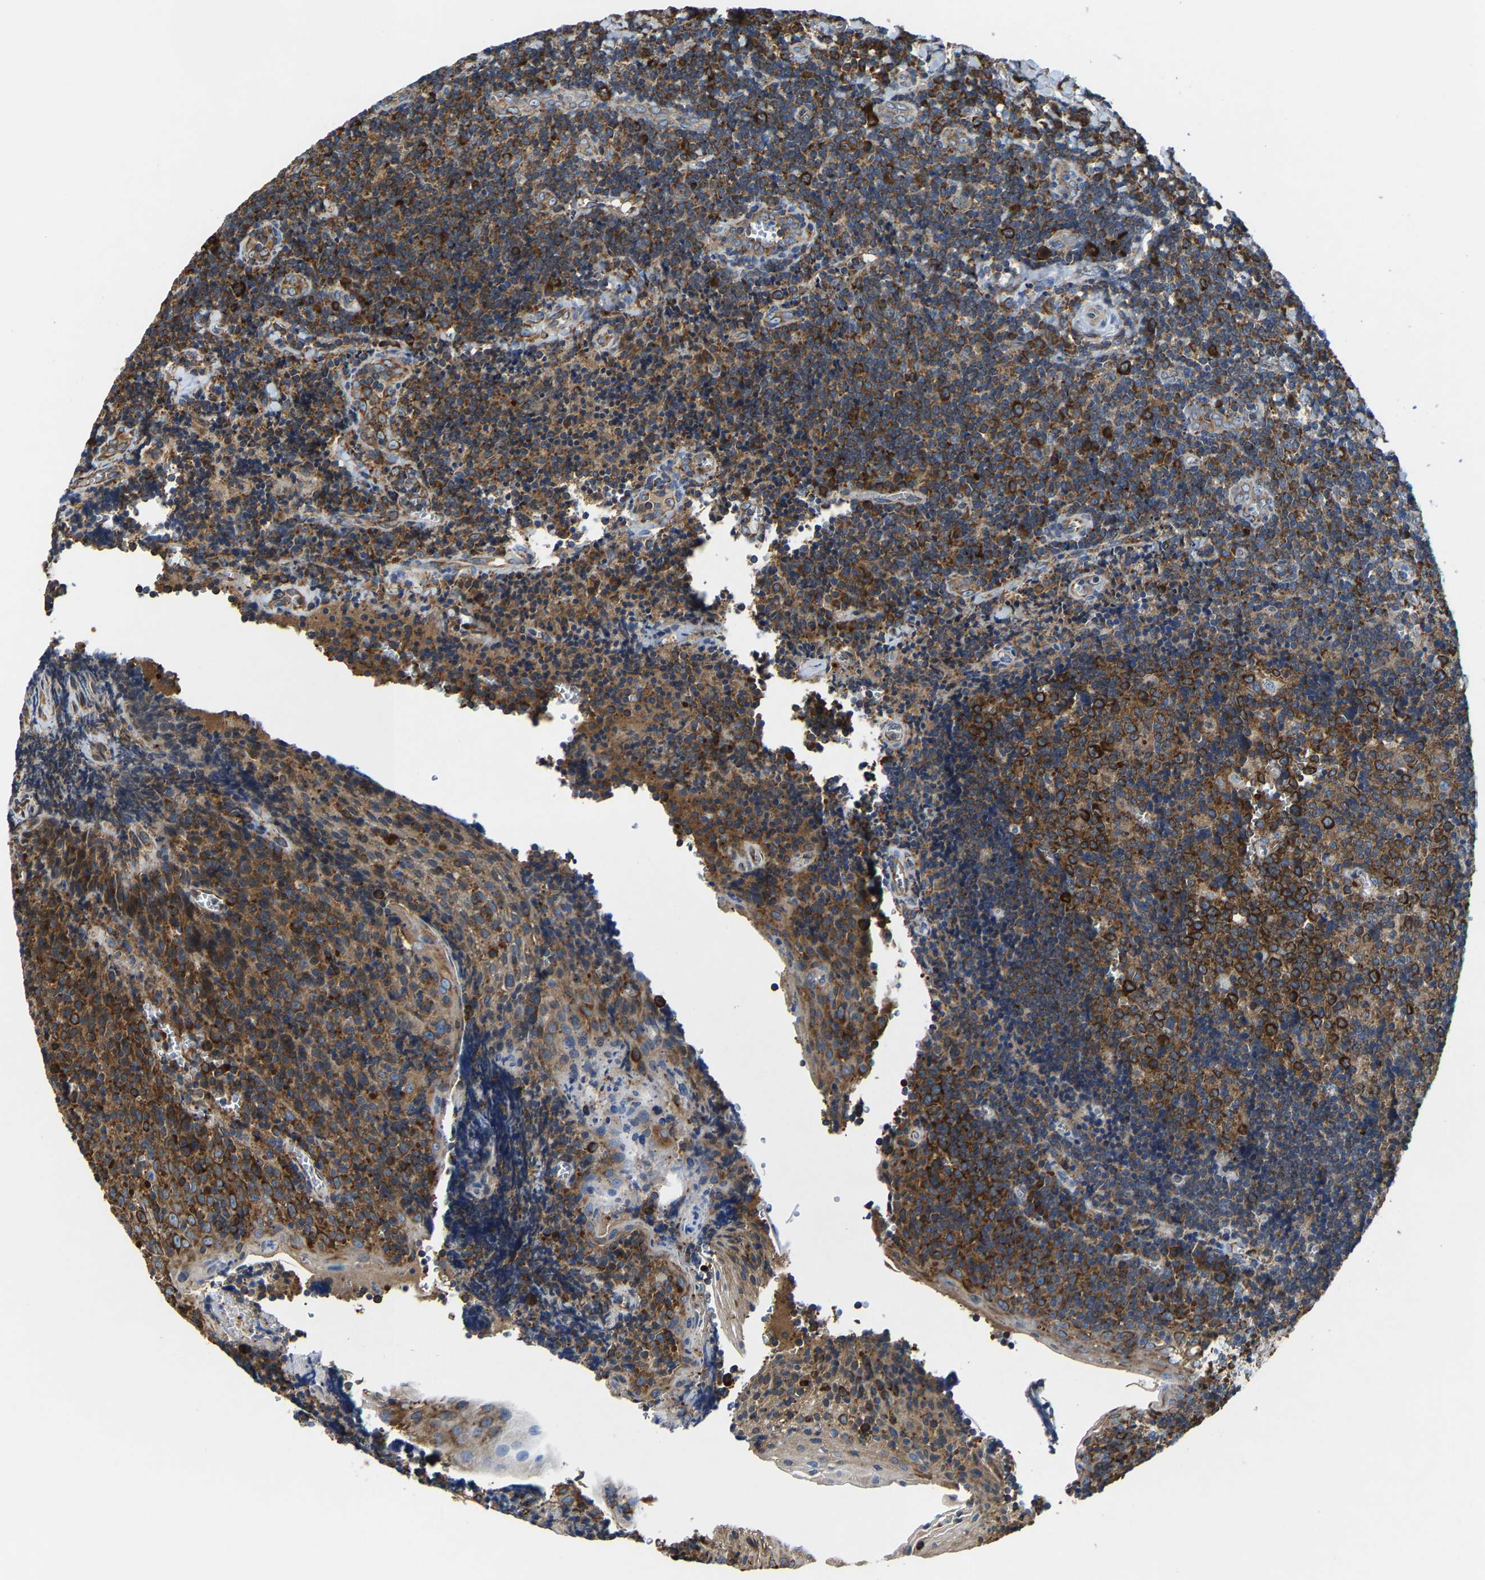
{"staining": {"intensity": "strong", "quantity": ">75%", "location": "cytoplasmic/membranous"}, "tissue": "tonsil", "cell_type": "Germinal center cells", "image_type": "normal", "snomed": [{"axis": "morphology", "description": "Normal tissue, NOS"}, {"axis": "morphology", "description": "Inflammation, NOS"}, {"axis": "topography", "description": "Tonsil"}], "caption": "IHC micrograph of unremarkable tonsil: human tonsil stained using IHC reveals high levels of strong protein expression localized specifically in the cytoplasmic/membranous of germinal center cells, appearing as a cytoplasmic/membranous brown color.", "gene": "G3BP2", "patient": {"sex": "female", "age": 31}}